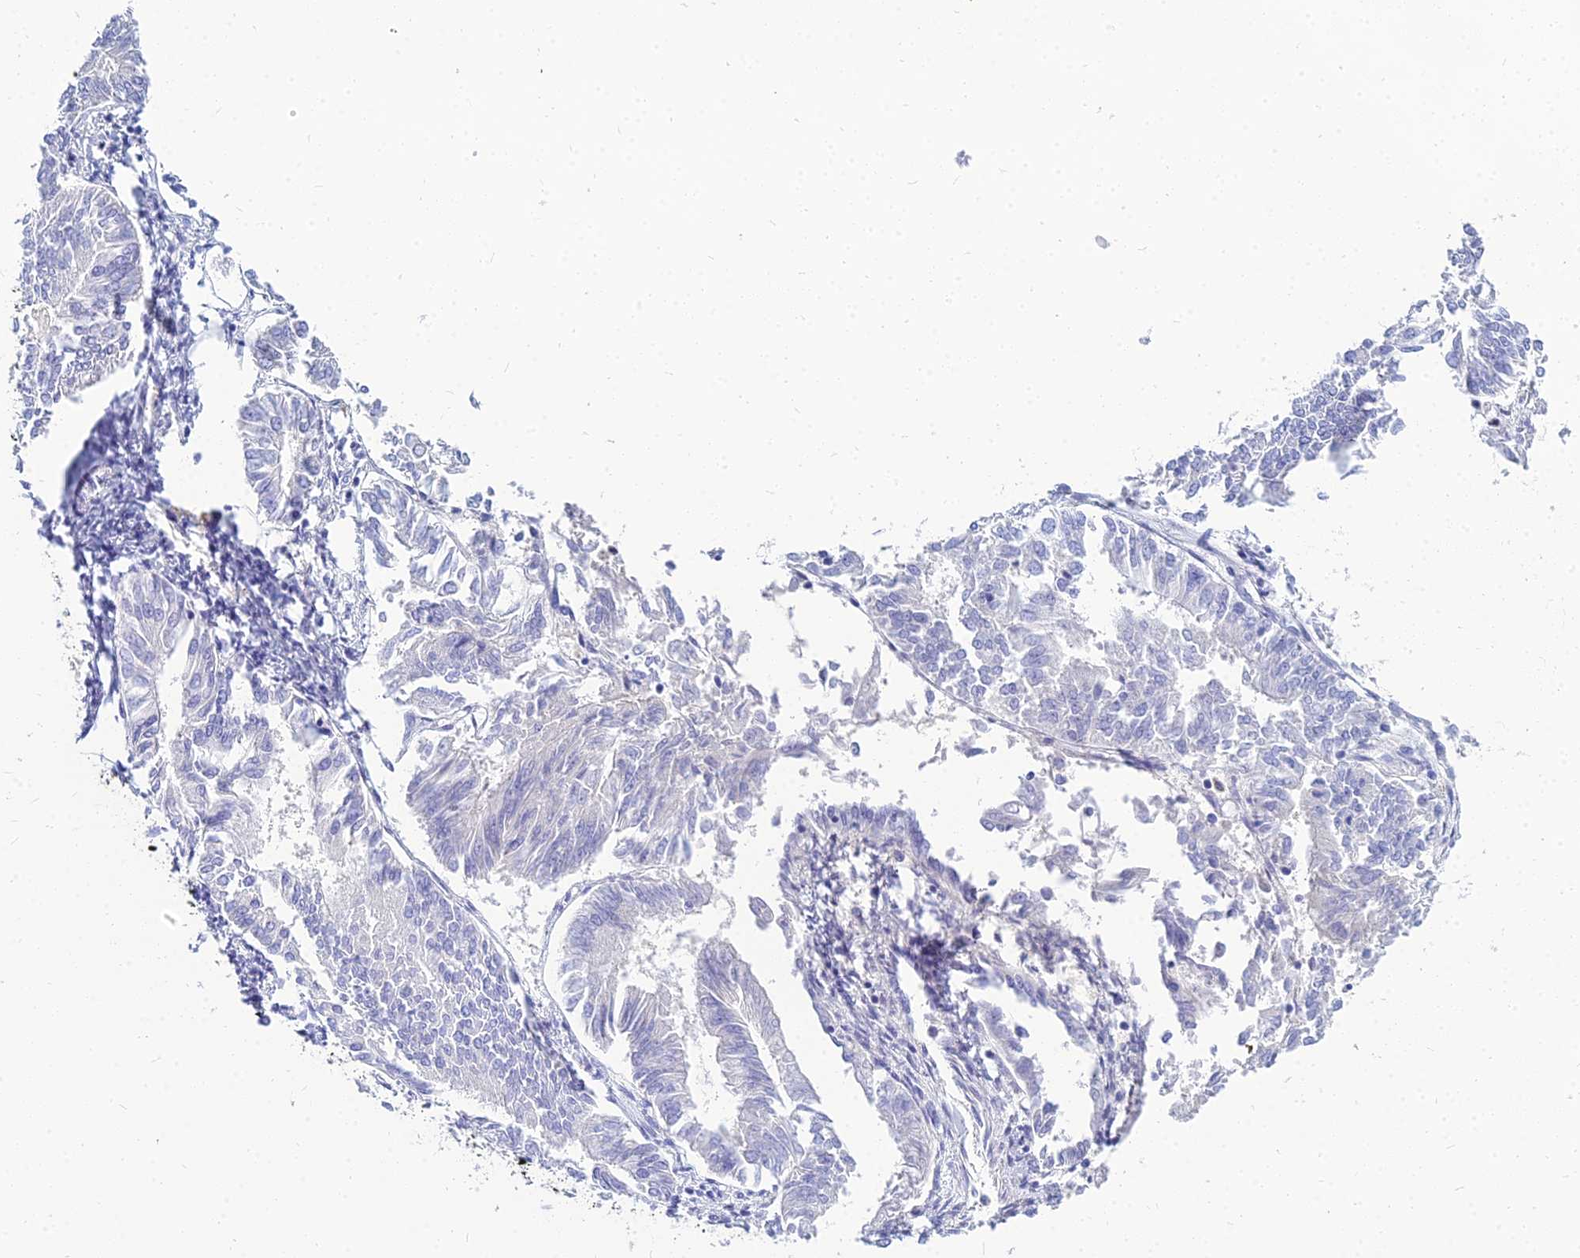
{"staining": {"intensity": "negative", "quantity": "none", "location": "none"}, "tissue": "endometrial cancer", "cell_type": "Tumor cells", "image_type": "cancer", "snomed": [{"axis": "morphology", "description": "Adenocarcinoma, NOS"}, {"axis": "topography", "description": "Endometrium"}], "caption": "DAB immunohistochemical staining of human adenocarcinoma (endometrial) demonstrates no significant expression in tumor cells. (Brightfield microscopy of DAB (3,3'-diaminobenzidine) IHC at high magnification).", "gene": "ZNF552", "patient": {"sex": "female", "age": 58}}